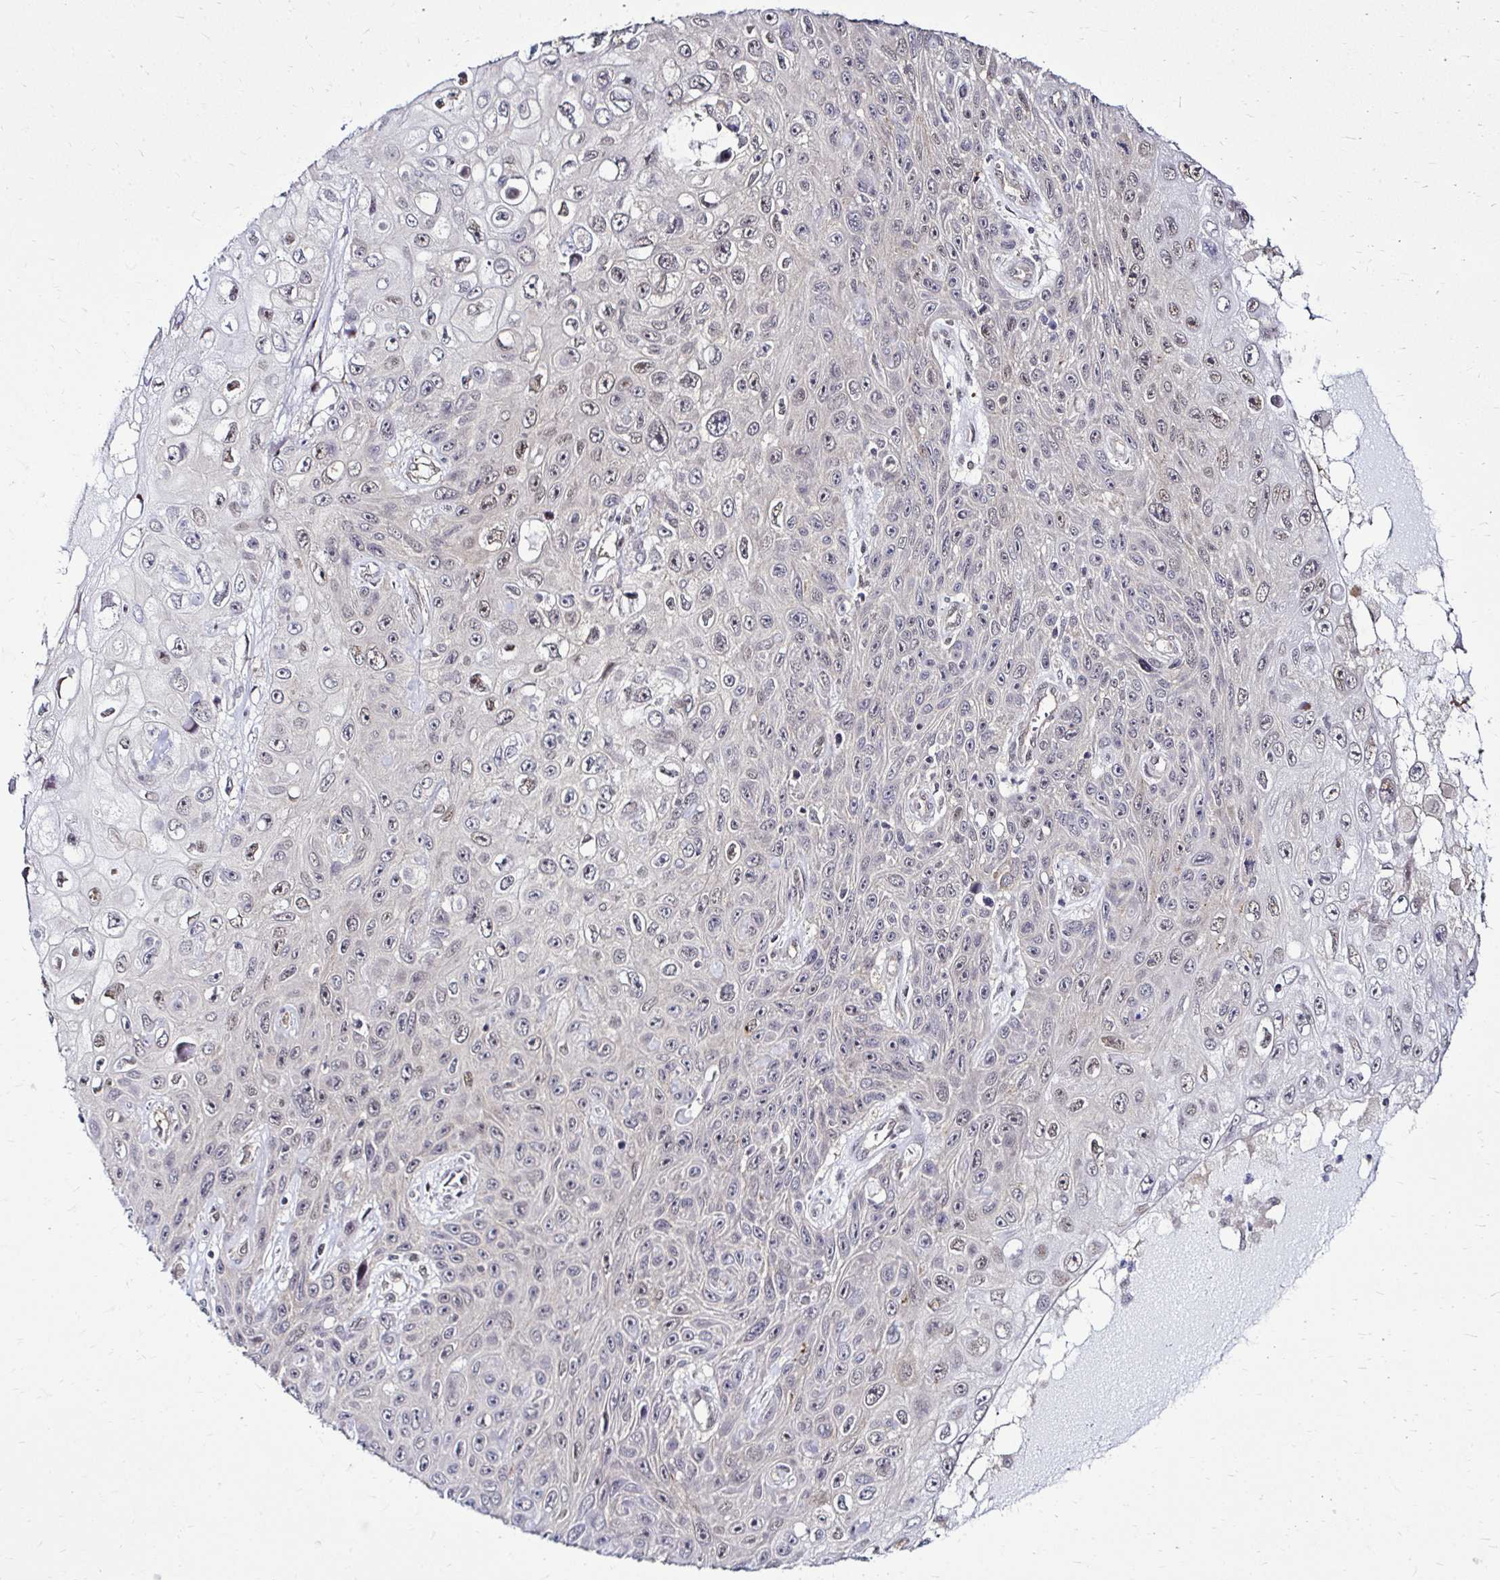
{"staining": {"intensity": "moderate", "quantity": "<25%", "location": "nuclear"}, "tissue": "skin cancer", "cell_type": "Tumor cells", "image_type": "cancer", "snomed": [{"axis": "morphology", "description": "Squamous cell carcinoma, NOS"}, {"axis": "topography", "description": "Skin"}], "caption": "Immunohistochemical staining of skin squamous cell carcinoma demonstrates moderate nuclear protein positivity in about <25% of tumor cells.", "gene": "PSMD3", "patient": {"sex": "male", "age": 82}}